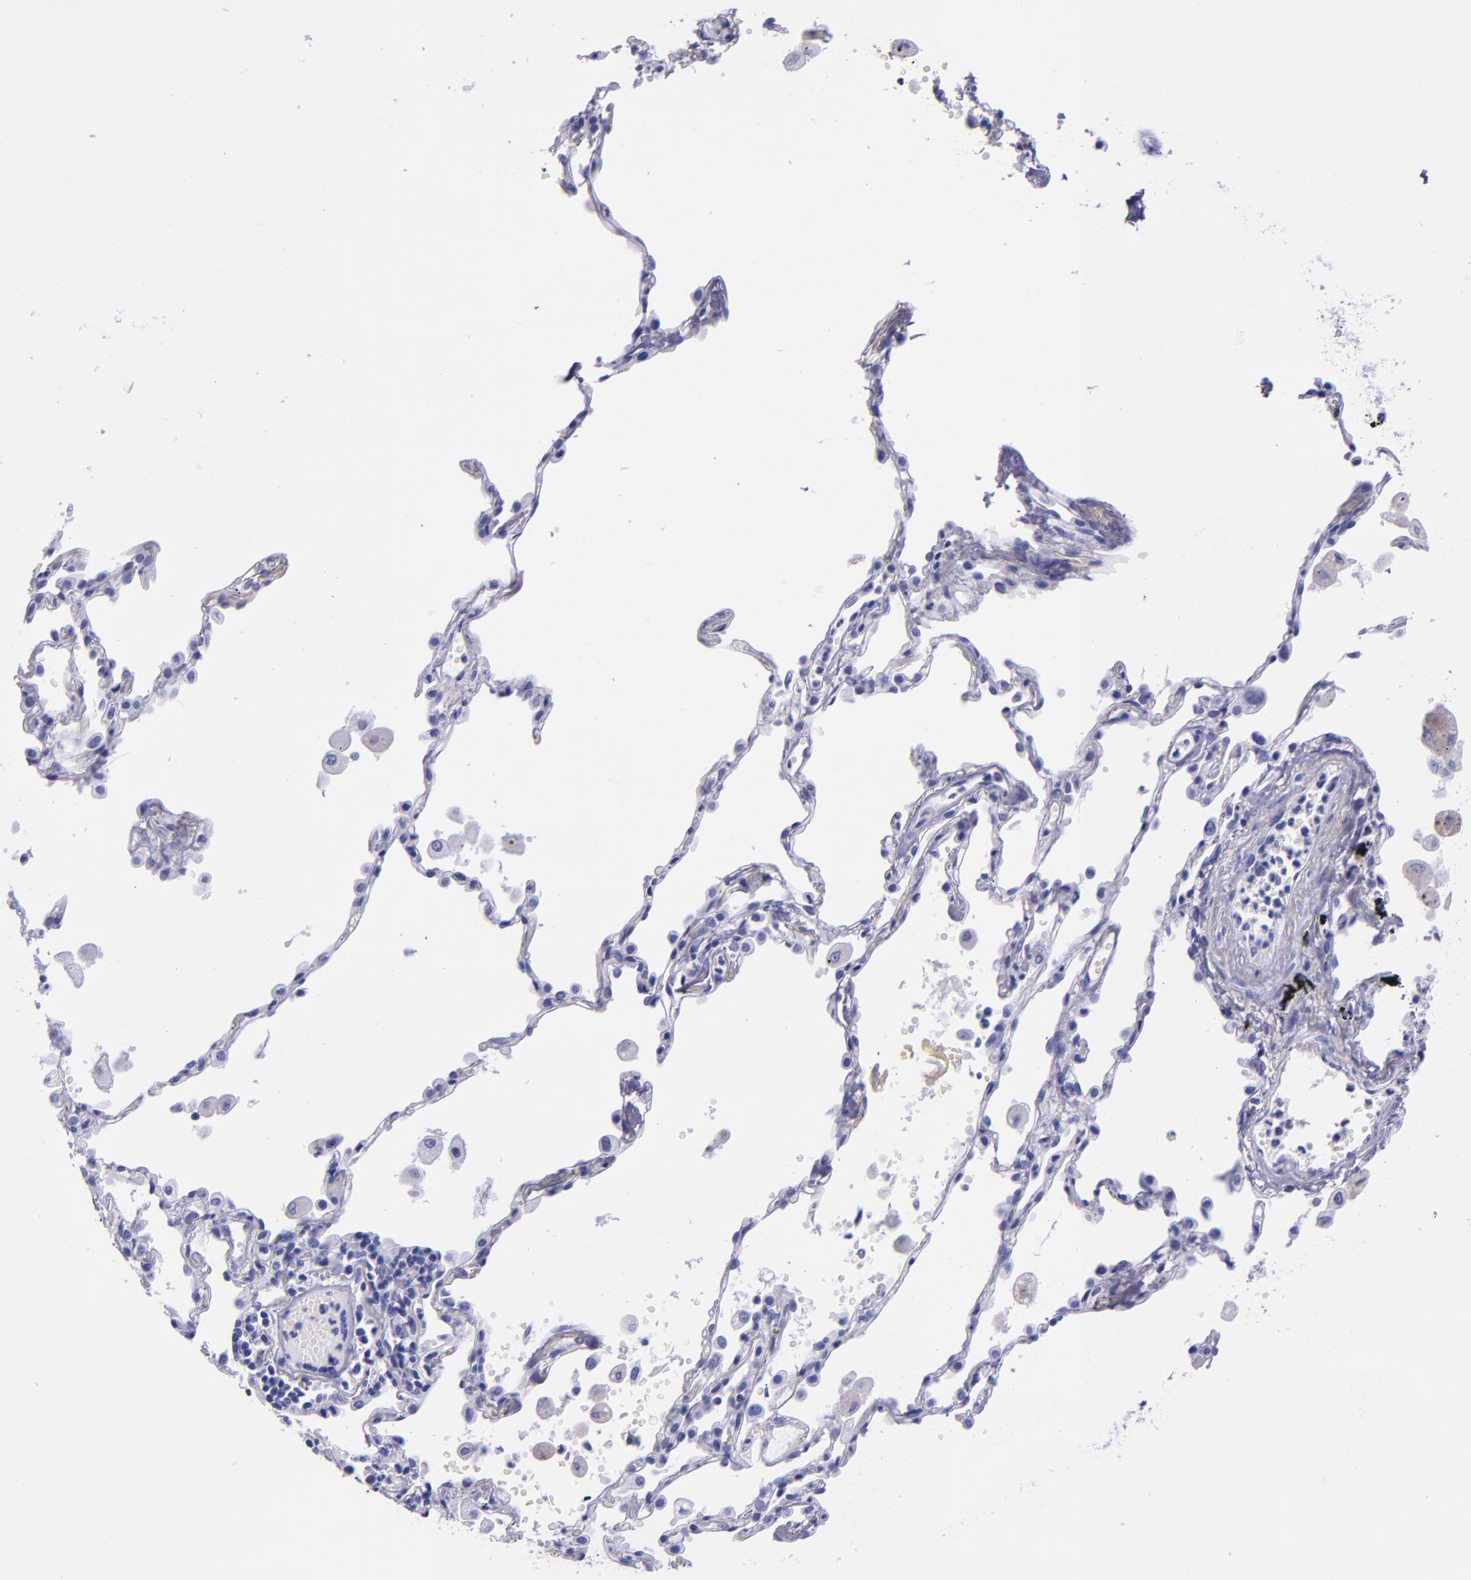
{"staining": {"intensity": "negative", "quantity": "none", "location": "none"}, "tissue": "lung cancer", "cell_type": "Tumor cells", "image_type": "cancer", "snomed": [{"axis": "morphology", "description": "Squamous cell carcinoma, NOS"}, {"axis": "topography", "description": "Lung"}], "caption": "Tumor cells show no significant protein staining in lung cancer.", "gene": "MBP", "patient": {"sex": "male", "age": 71}}